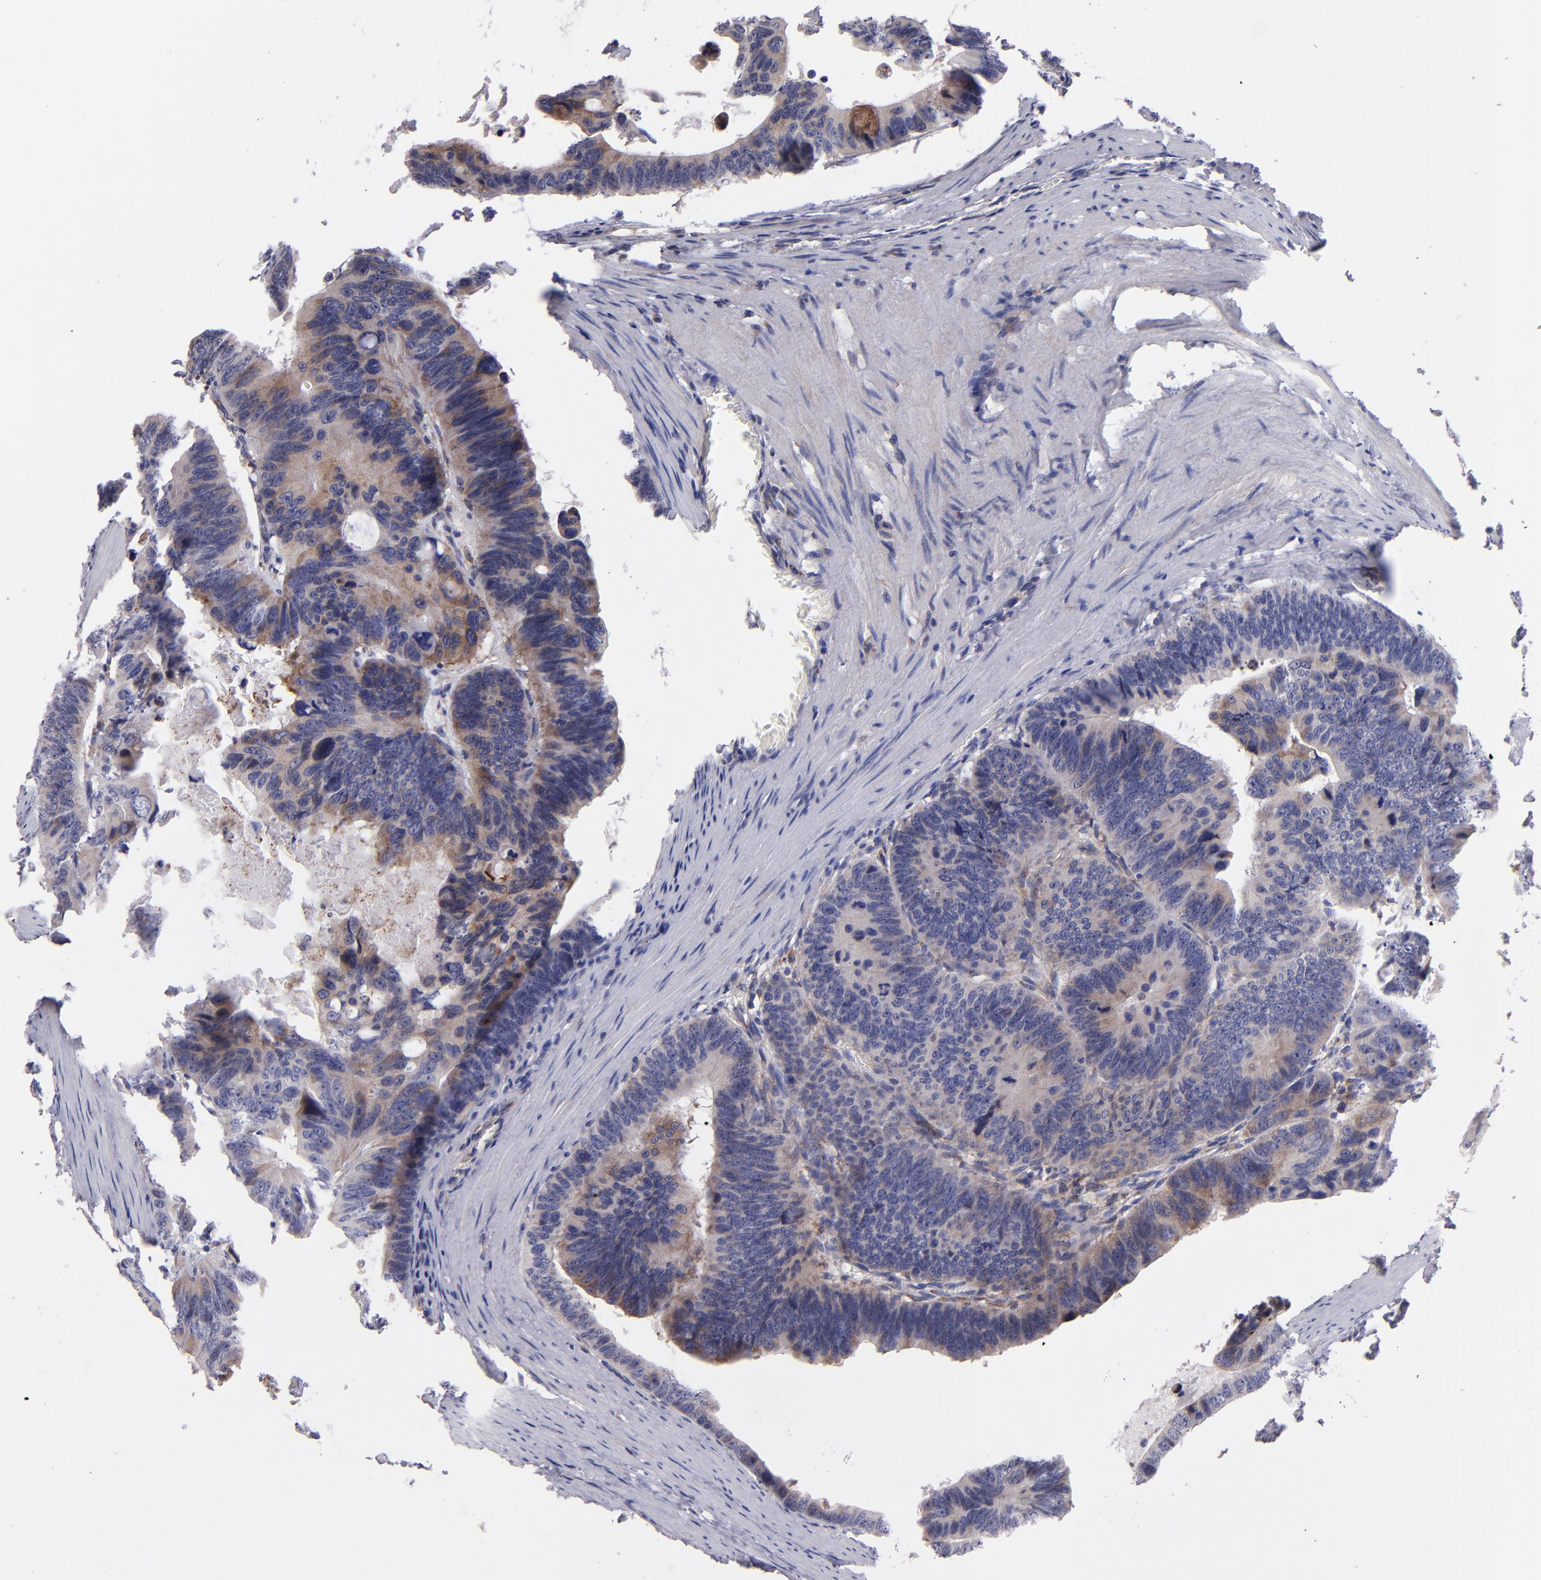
{"staining": {"intensity": "moderate", "quantity": "<25%", "location": "cytoplasmic/membranous"}, "tissue": "colorectal cancer", "cell_type": "Tumor cells", "image_type": "cancer", "snomed": [{"axis": "morphology", "description": "Adenocarcinoma, NOS"}, {"axis": "topography", "description": "Colon"}], "caption": "Colorectal cancer was stained to show a protein in brown. There is low levels of moderate cytoplasmic/membranous staining in approximately <25% of tumor cells.", "gene": "IFIH1", "patient": {"sex": "female", "age": 55}}